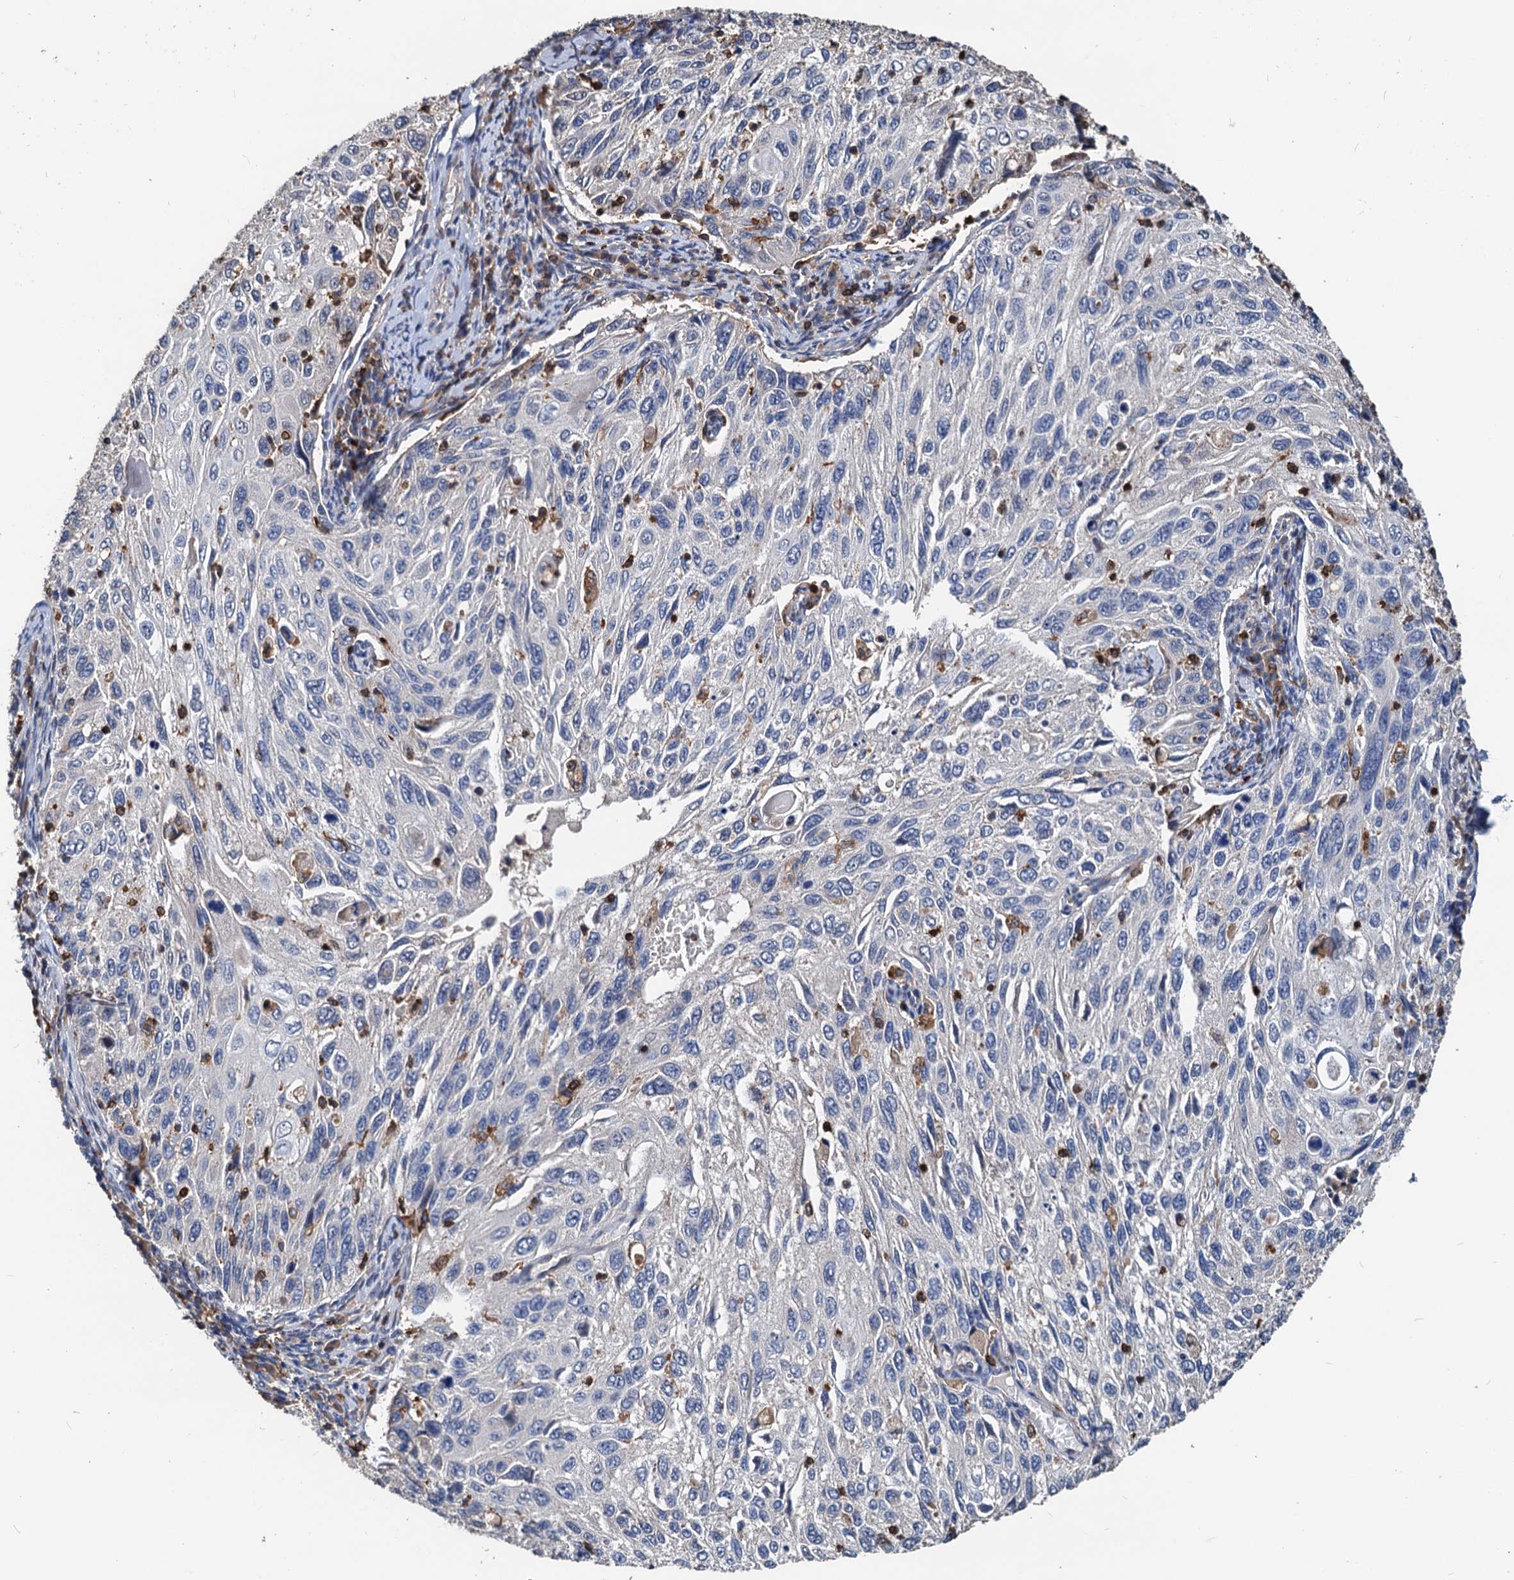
{"staining": {"intensity": "negative", "quantity": "none", "location": "none"}, "tissue": "cervical cancer", "cell_type": "Tumor cells", "image_type": "cancer", "snomed": [{"axis": "morphology", "description": "Squamous cell carcinoma, NOS"}, {"axis": "topography", "description": "Cervix"}], "caption": "IHC histopathology image of neoplastic tissue: cervical cancer stained with DAB (3,3'-diaminobenzidine) reveals no significant protein positivity in tumor cells.", "gene": "LCP2", "patient": {"sex": "female", "age": 70}}